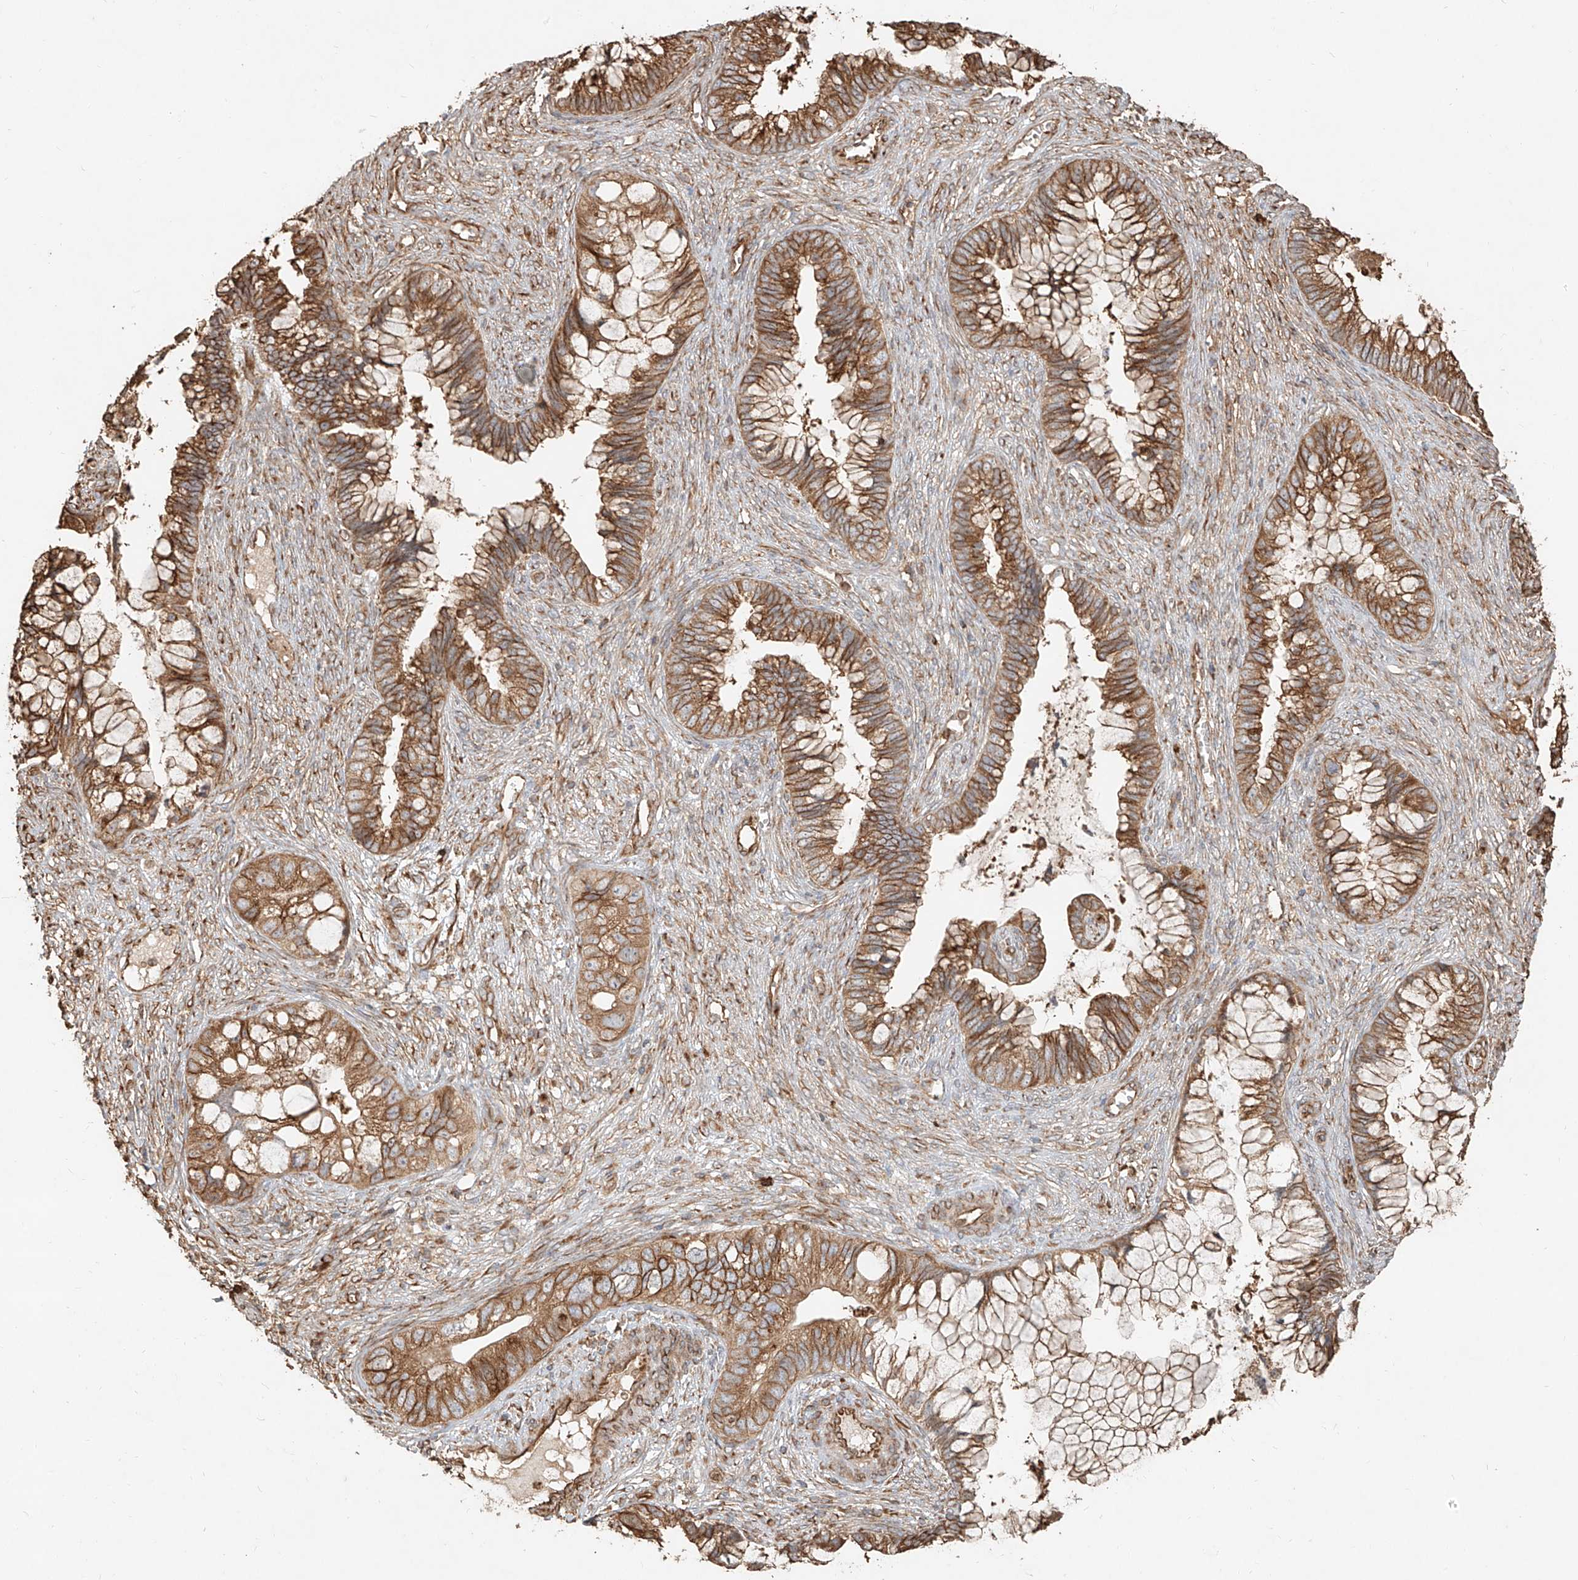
{"staining": {"intensity": "moderate", "quantity": ">75%", "location": "cytoplasmic/membranous"}, "tissue": "cervical cancer", "cell_type": "Tumor cells", "image_type": "cancer", "snomed": [{"axis": "morphology", "description": "Adenocarcinoma, NOS"}, {"axis": "topography", "description": "Cervix"}], "caption": "Immunohistochemical staining of human adenocarcinoma (cervical) displays medium levels of moderate cytoplasmic/membranous staining in about >75% of tumor cells.", "gene": "EFNB1", "patient": {"sex": "female", "age": 44}}